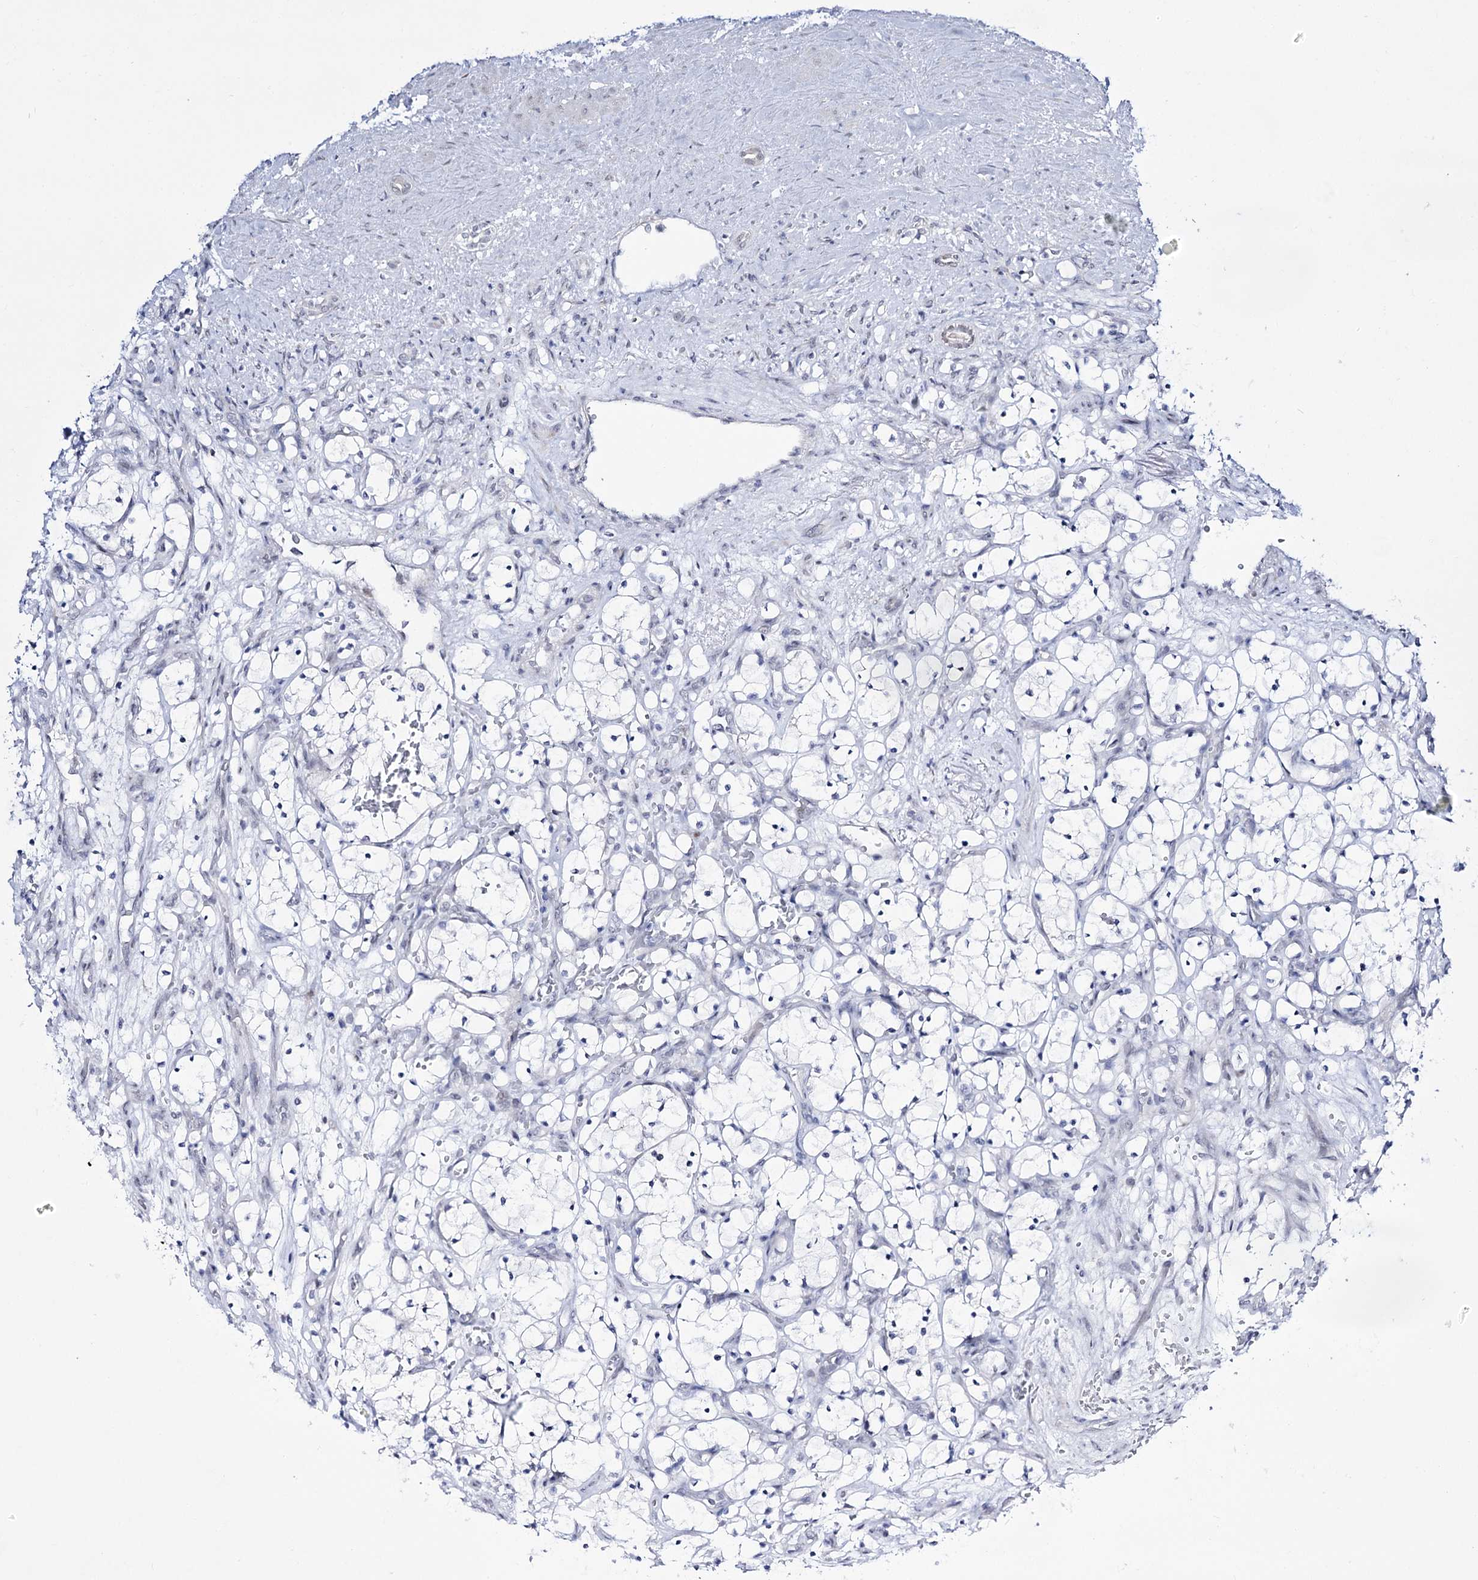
{"staining": {"intensity": "negative", "quantity": "none", "location": "none"}, "tissue": "renal cancer", "cell_type": "Tumor cells", "image_type": "cancer", "snomed": [{"axis": "morphology", "description": "Adenocarcinoma, NOS"}, {"axis": "topography", "description": "Kidney"}], "caption": "This is a photomicrograph of IHC staining of adenocarcinoma (renal), which shows no positivity in tumor cells. (DAB IHC with hematoxylin counter stain).", "gene": "RBM15B", "patient": {"sex": "female", "age": 69}}